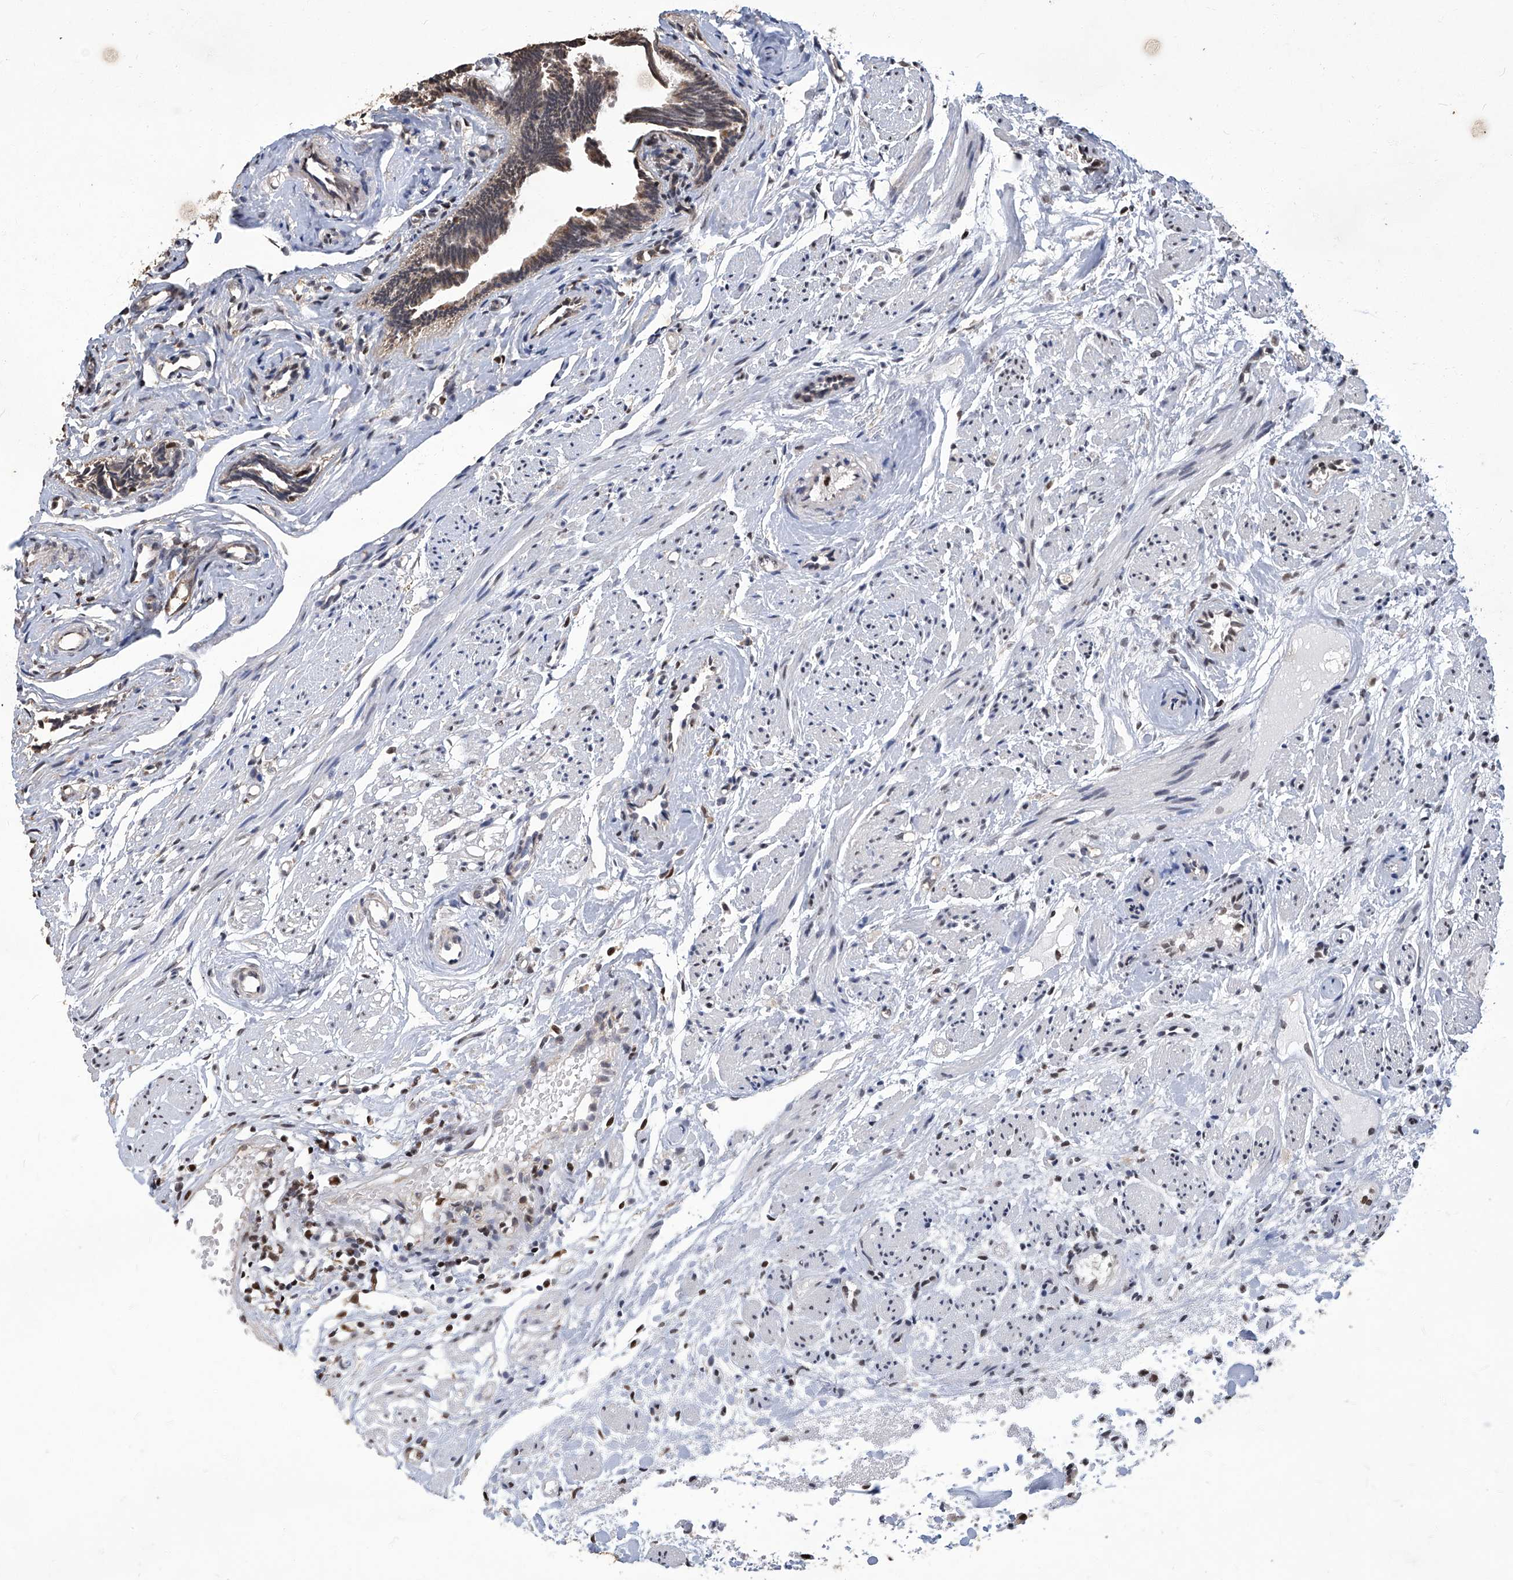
{"staining": {"intensity": "moderate", "quantity": ">75%", "location": "nuclear"}, "tissue": "fallopian tube", "cell_type": "Glandular cells", "image_type": "normal", "snomed": [{"axis": "morphology", "description": "Normal tissue, NOS"}, {"axis": "topography", "description": "Fallopian tube"}], "caption": "IHC photomicrograph of benign fallopian tube: human fallopian tube stained using immunohistochemistry displays medium levels of moderate protein expression localized specifically in the nuclear of glandular cells, appearing as a nuclear brown color.", "gene": "HBP1", "patient": {"sex": "female", "age": 39}}